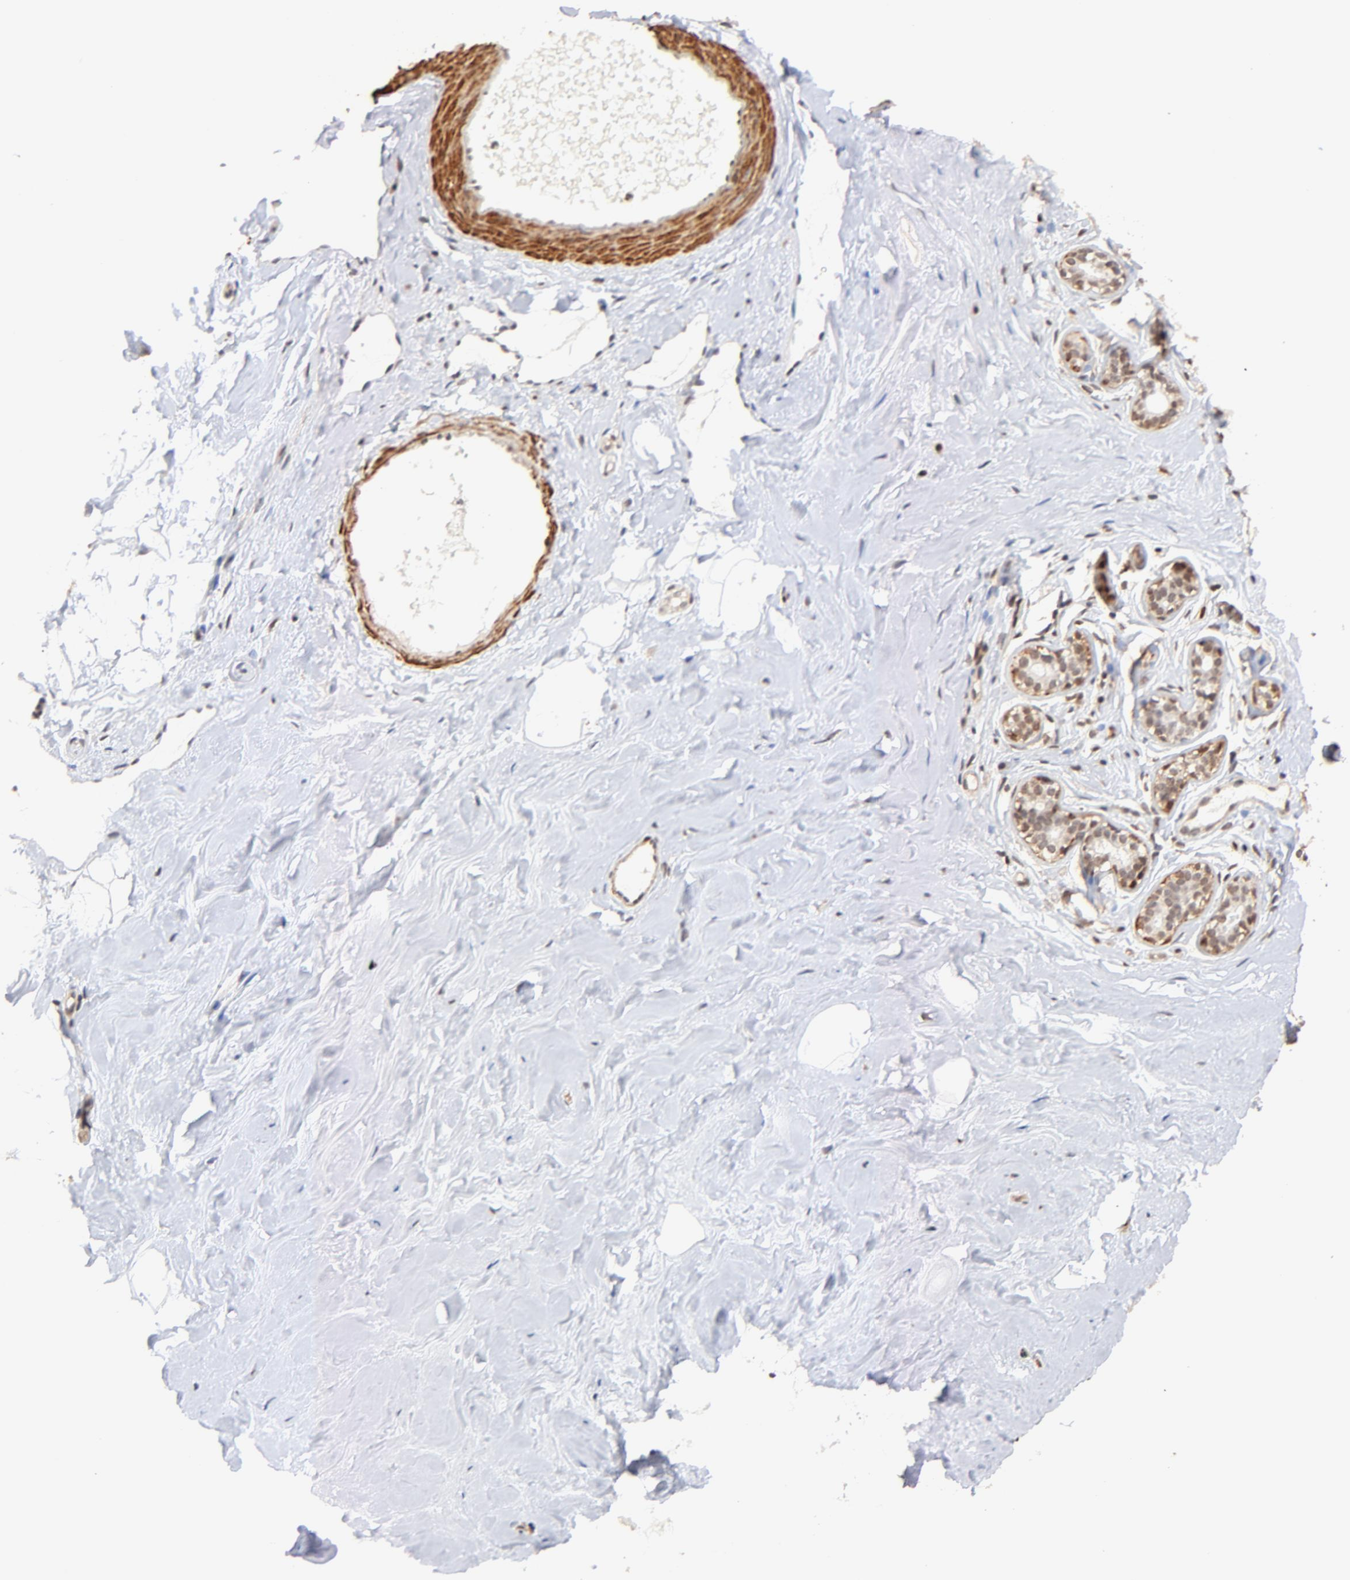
{"staining": {"intensity": "weak", "quantity": "25%-75%", "location": "nuclear"}, "tissue": "breast", "cell_type": "Adipocytes", "image_type": "normal", "snomed": [{"axis": "morphology", "description": "Normal tissue, NOS"}, {"axis": "topography", "description": "Breast"}], "caption": "Protein staining shows weak nuclear staining in about 25%-75% of adipocytes in normal breast.", "gene": "ZFP92", "patient": {"sex": "female", "age": 23}}